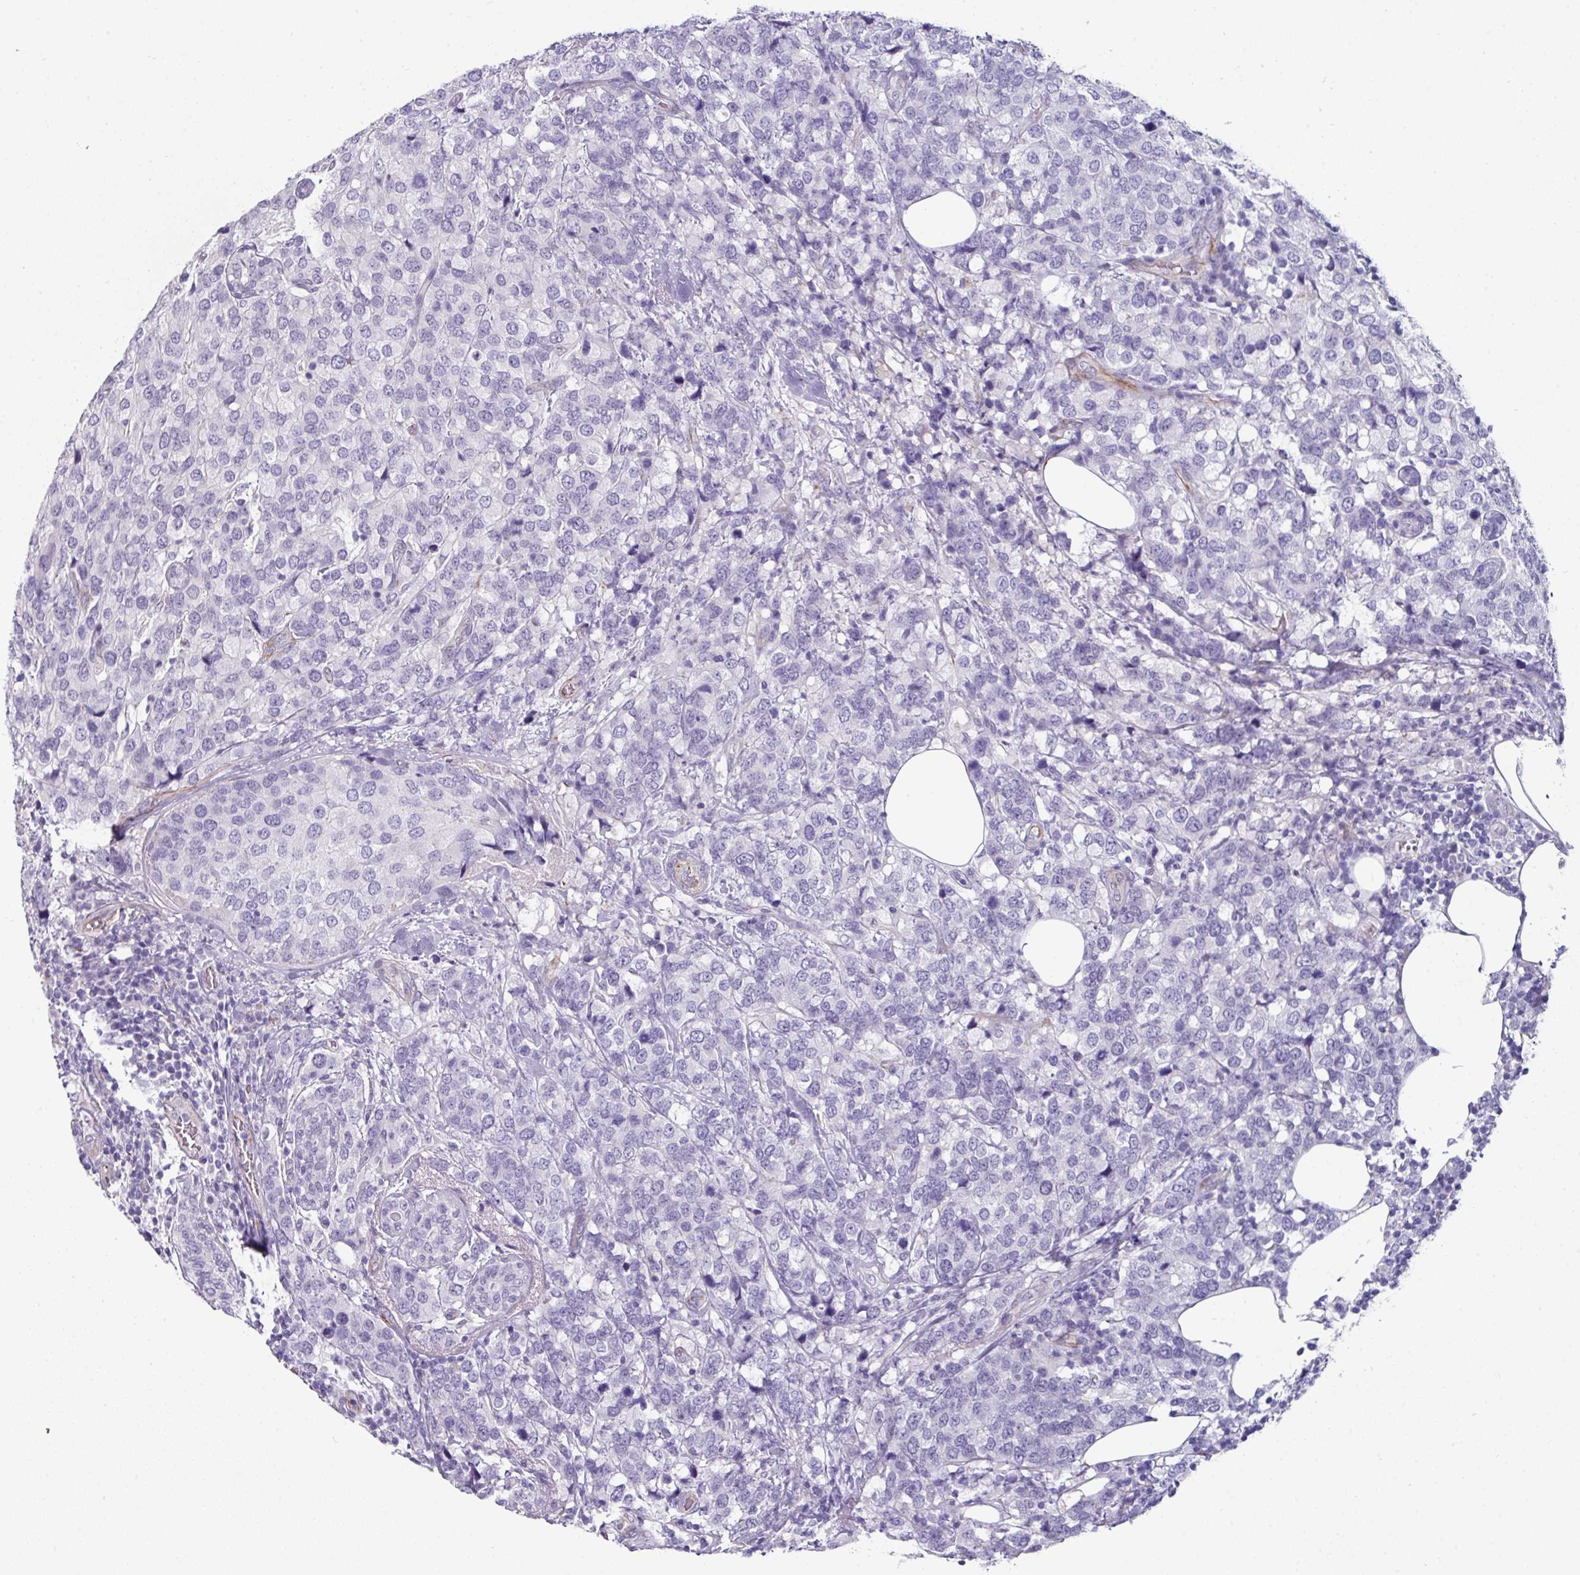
{"staining": {"intensity": "negative", "quantity": "none", "location": "none"}, "tissue": "breast cancer", "cell_type": "Tumor cells", "image_type": "cancer", "snomed": [{"axis": "morphology", "description": "Lobular carcinoma"}, {"axis": "topography", "description": "Breast"}], "caption": "Breast cancer stained for a protein using immunohistochemistry reveals no positivity tumor cells.", "gene": "EYA3", "patient": {"sex": "female", "age": 59}}